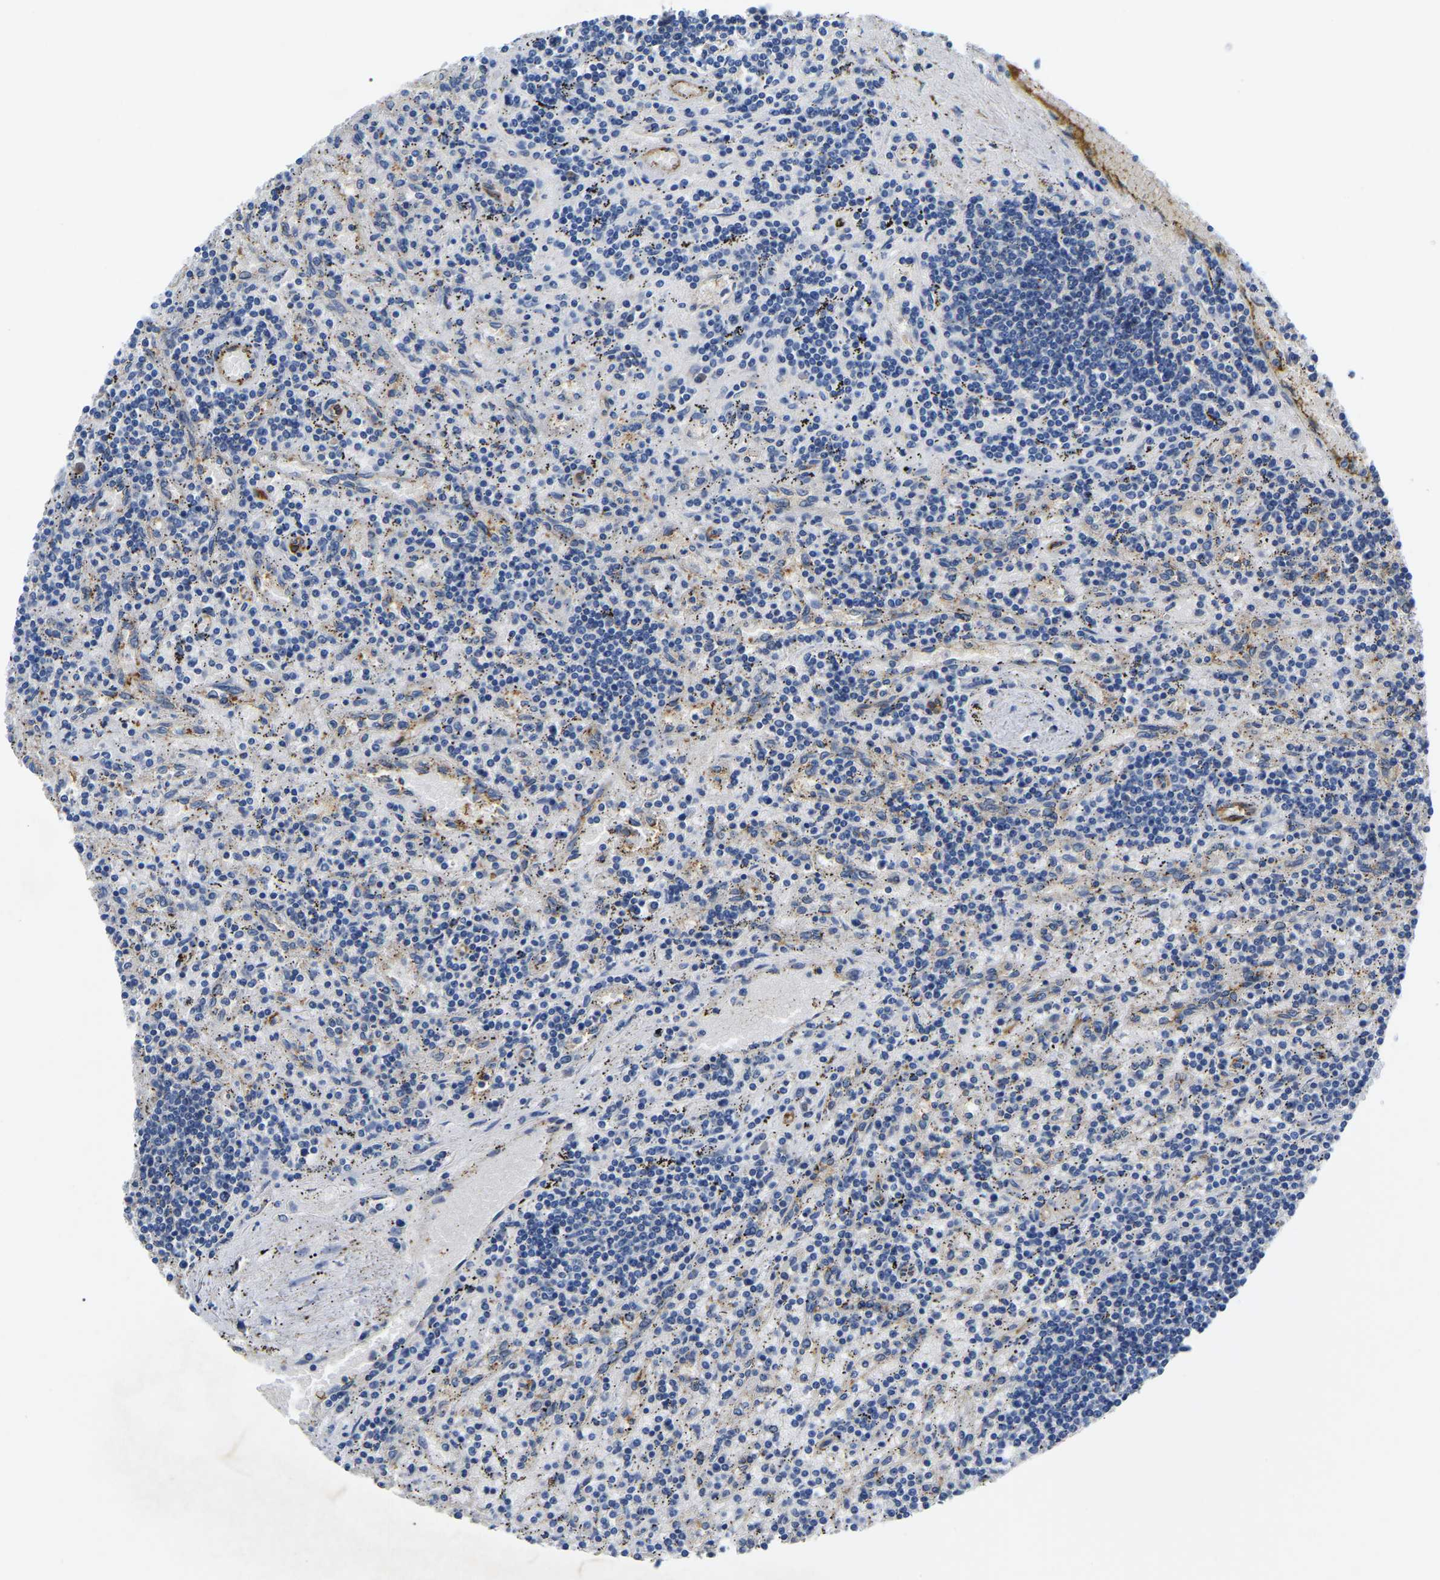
{"staining": {"intensity": "negative", "quantity": "none", "location": "none"}, "tissue": "lymphoma", "cell_type": "Tumor cells", "image_type": "cancer", "snomed": [{"axis": "morphology", "description": "Malignant lymphoma, non-Hodgkin's type, Low grade"}, {"axis": "topography", "description": "Spleen"}], "caption": "Protein analysis of malignant lymphoma, non-Hodgkin's type (low-grade) demonstrates no significant expression in tumor cells.", "gene": "DUSP8", "patient": {"sex": "male", "age": 76}}